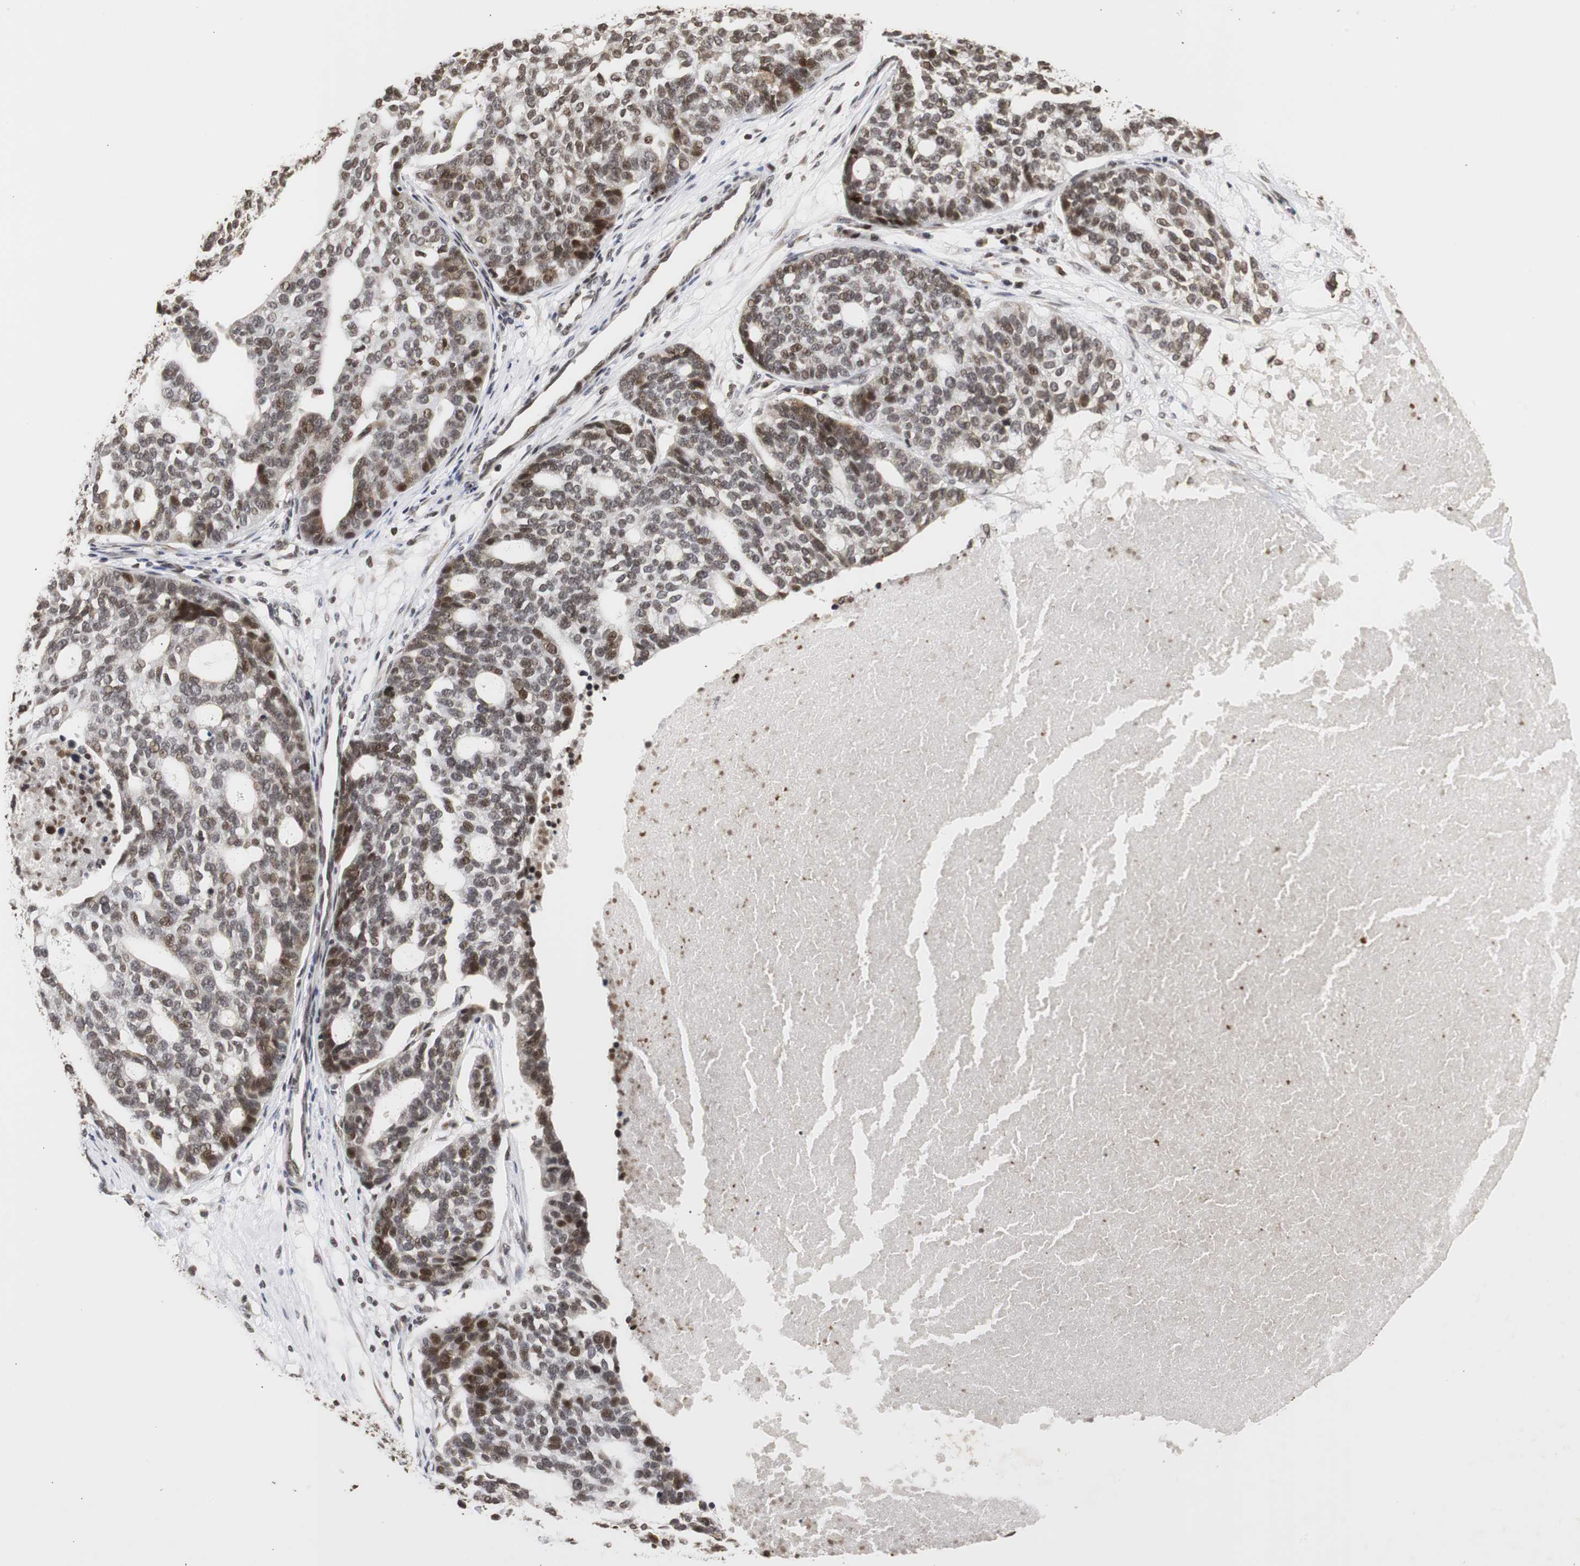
{"staining": {"intensity": "moderate", "quantity": "25%-75%", "location": "nuclear"}, "tissue": "ovarian cancer", "cell_type": "Tumor cells", "image_type": "cancer", "snomed": [{"axis": "morphology", "description": "Cystadenocarcinoma, serous, NOS"}, {"axis": "topography", "description": "Ovary"}], "caption": "Protein expression analysis of ovarian cancer (serous cystadenocarcinoma) displays moderate nuclear positivity in about 25%-75% of tumor cells.", "gene": "ZFC3H1", "patient": {"sex": "female", "age": 59}}